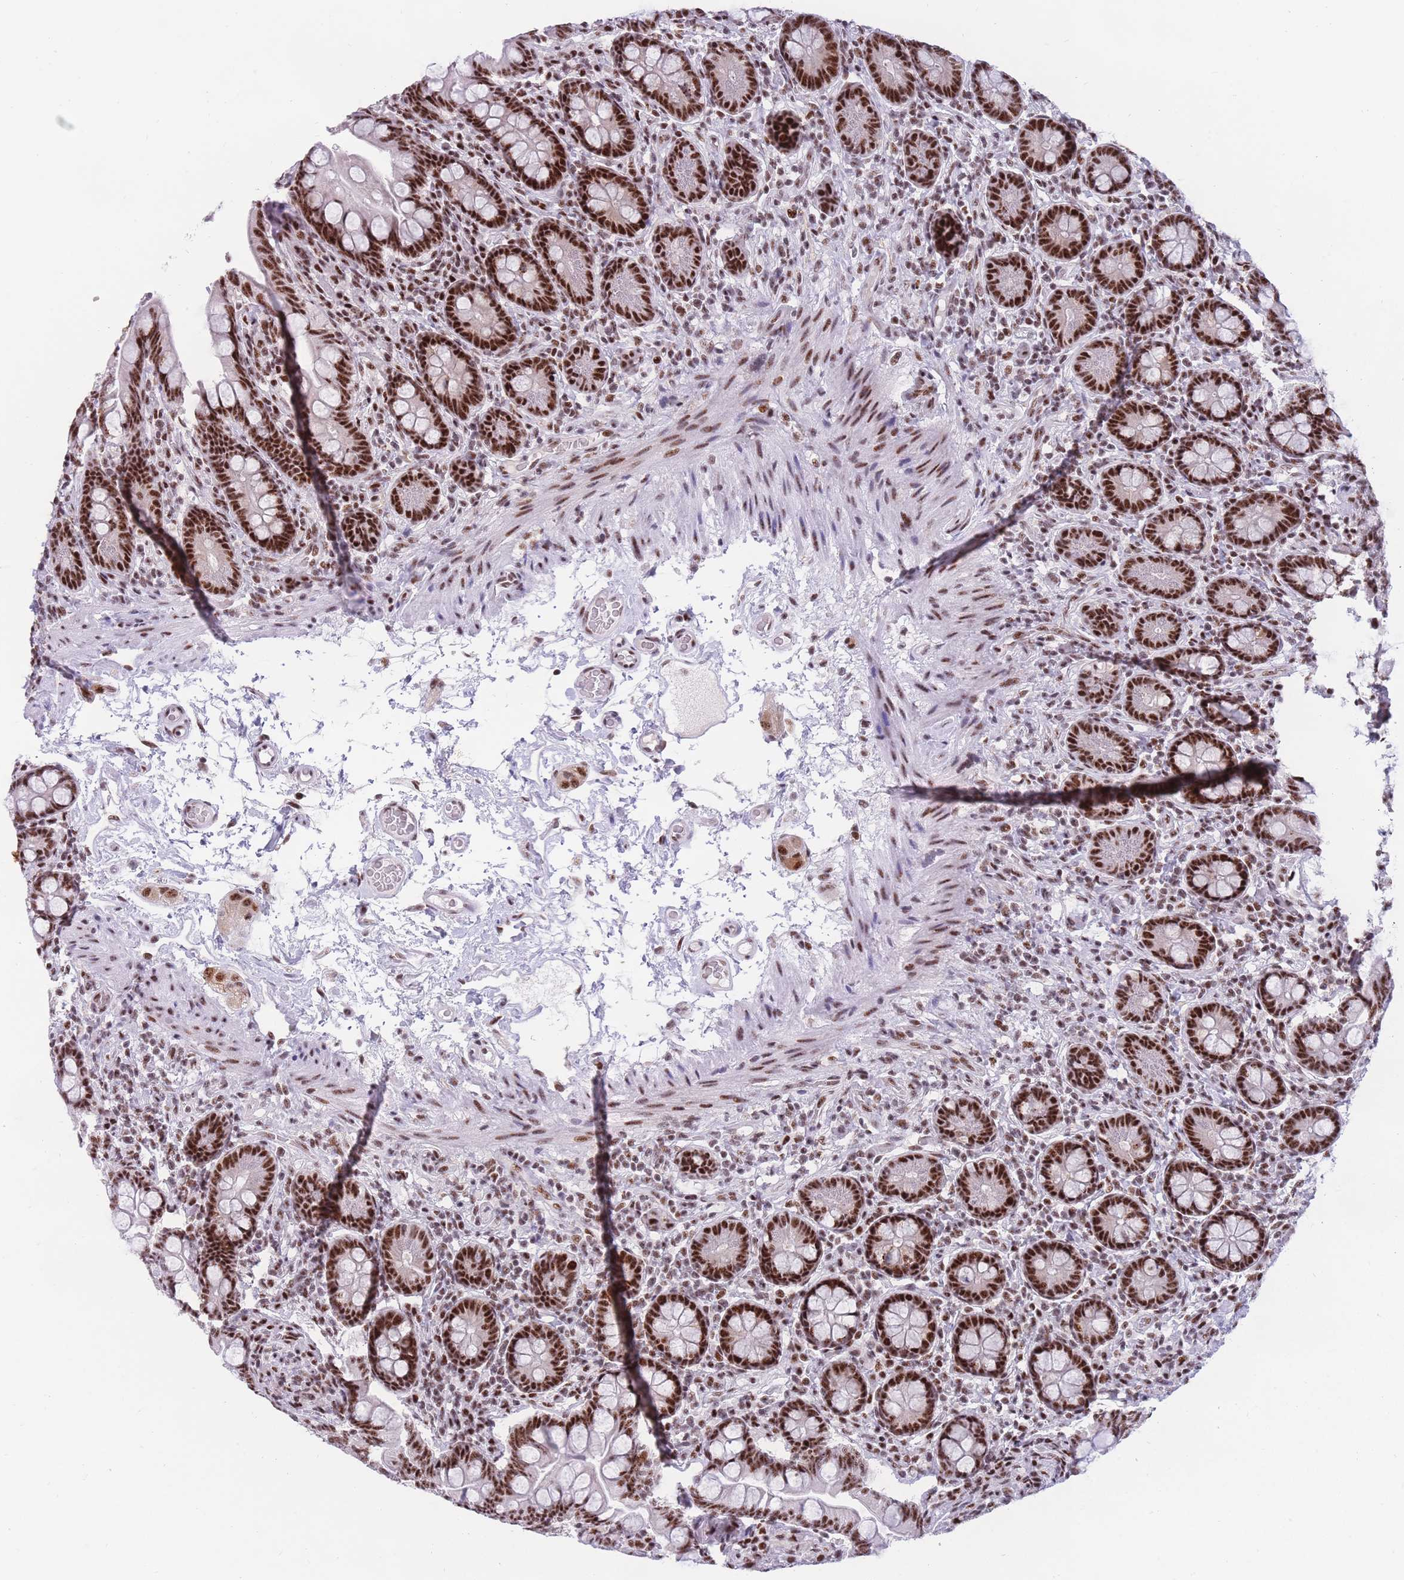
{"staining": {"intensity": "strong", "quantity": ">75%", "location": "nuclear"}, "tissue": "small intestine", "cell_type": "Glandular cells", "image_type": "normal", "snomed": [{"axis": "morphology", "description": "Normal tissue, NOS"}, {"axis": "topography", "description": "Small intestine"}], "caption": "Immunohistochemical staining of benign human small intestine reveals strong nuclear protein staining in approximately >75% of glandular cells.", "gene": "TMEM35B", "patient": {"sex": "female", "age": 64}}